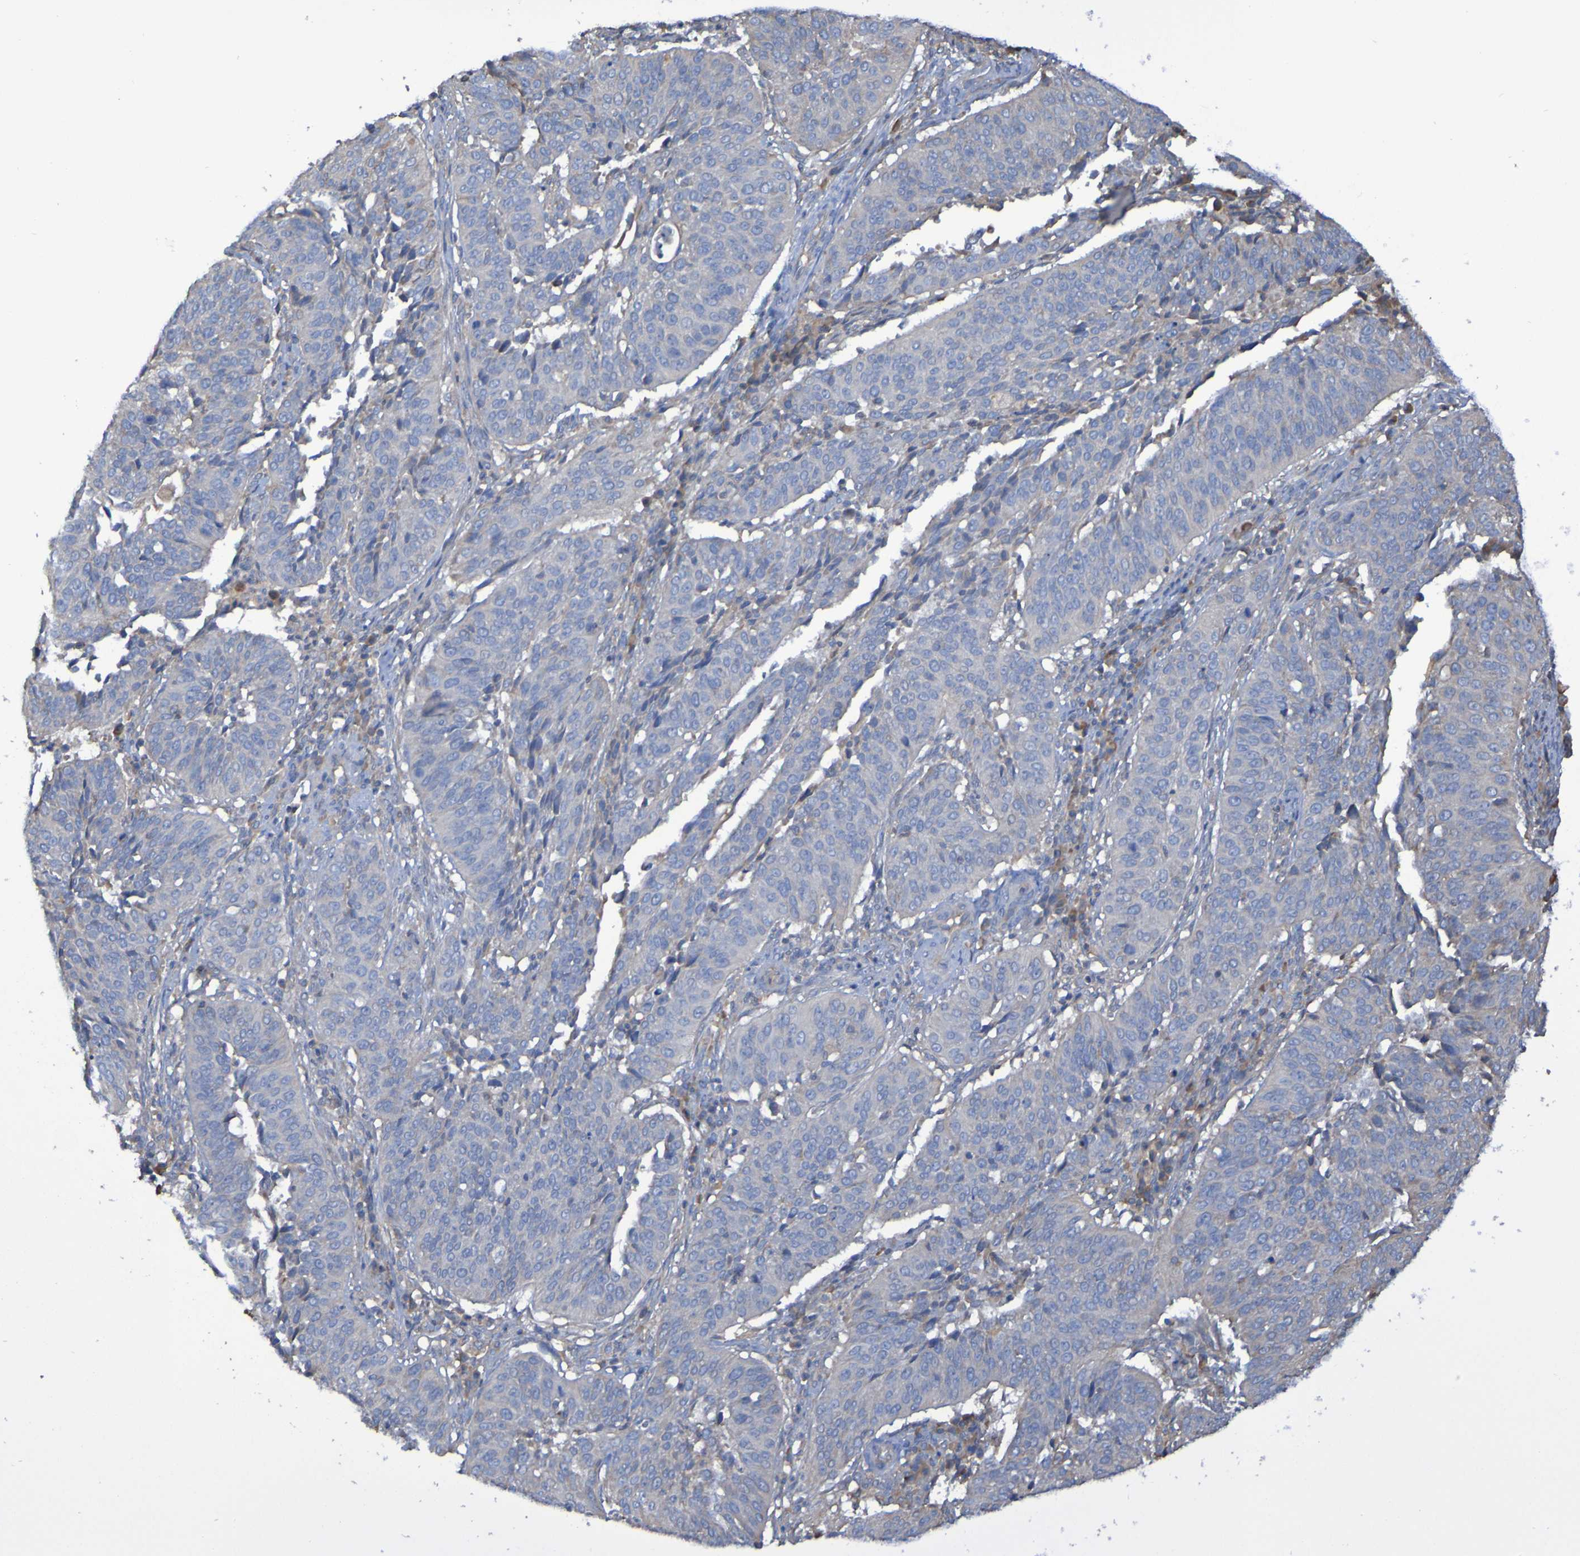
{"staining": {"intensity": "negative", "quantity": "none", "location": "none"}, "tissue": "cervical cancer", "cell_type": "Tumor cells", "image_type": "cancer", "snomed": [{"axis": "morphology", "description": "Normal tissue, NOS"}, {"axis": "morphology", "description": "Squamous cell carcinoma, NOS"}, {"axis": "topography", "description": "Cervix"}], "caption": "Immunohistochemistry (IHC) of human squamous cell carcinoma (cervical) exhibits no staining in tumor cells.", "gene": "SYNJ1", "patient": {"sex": "female", "age": 39}}